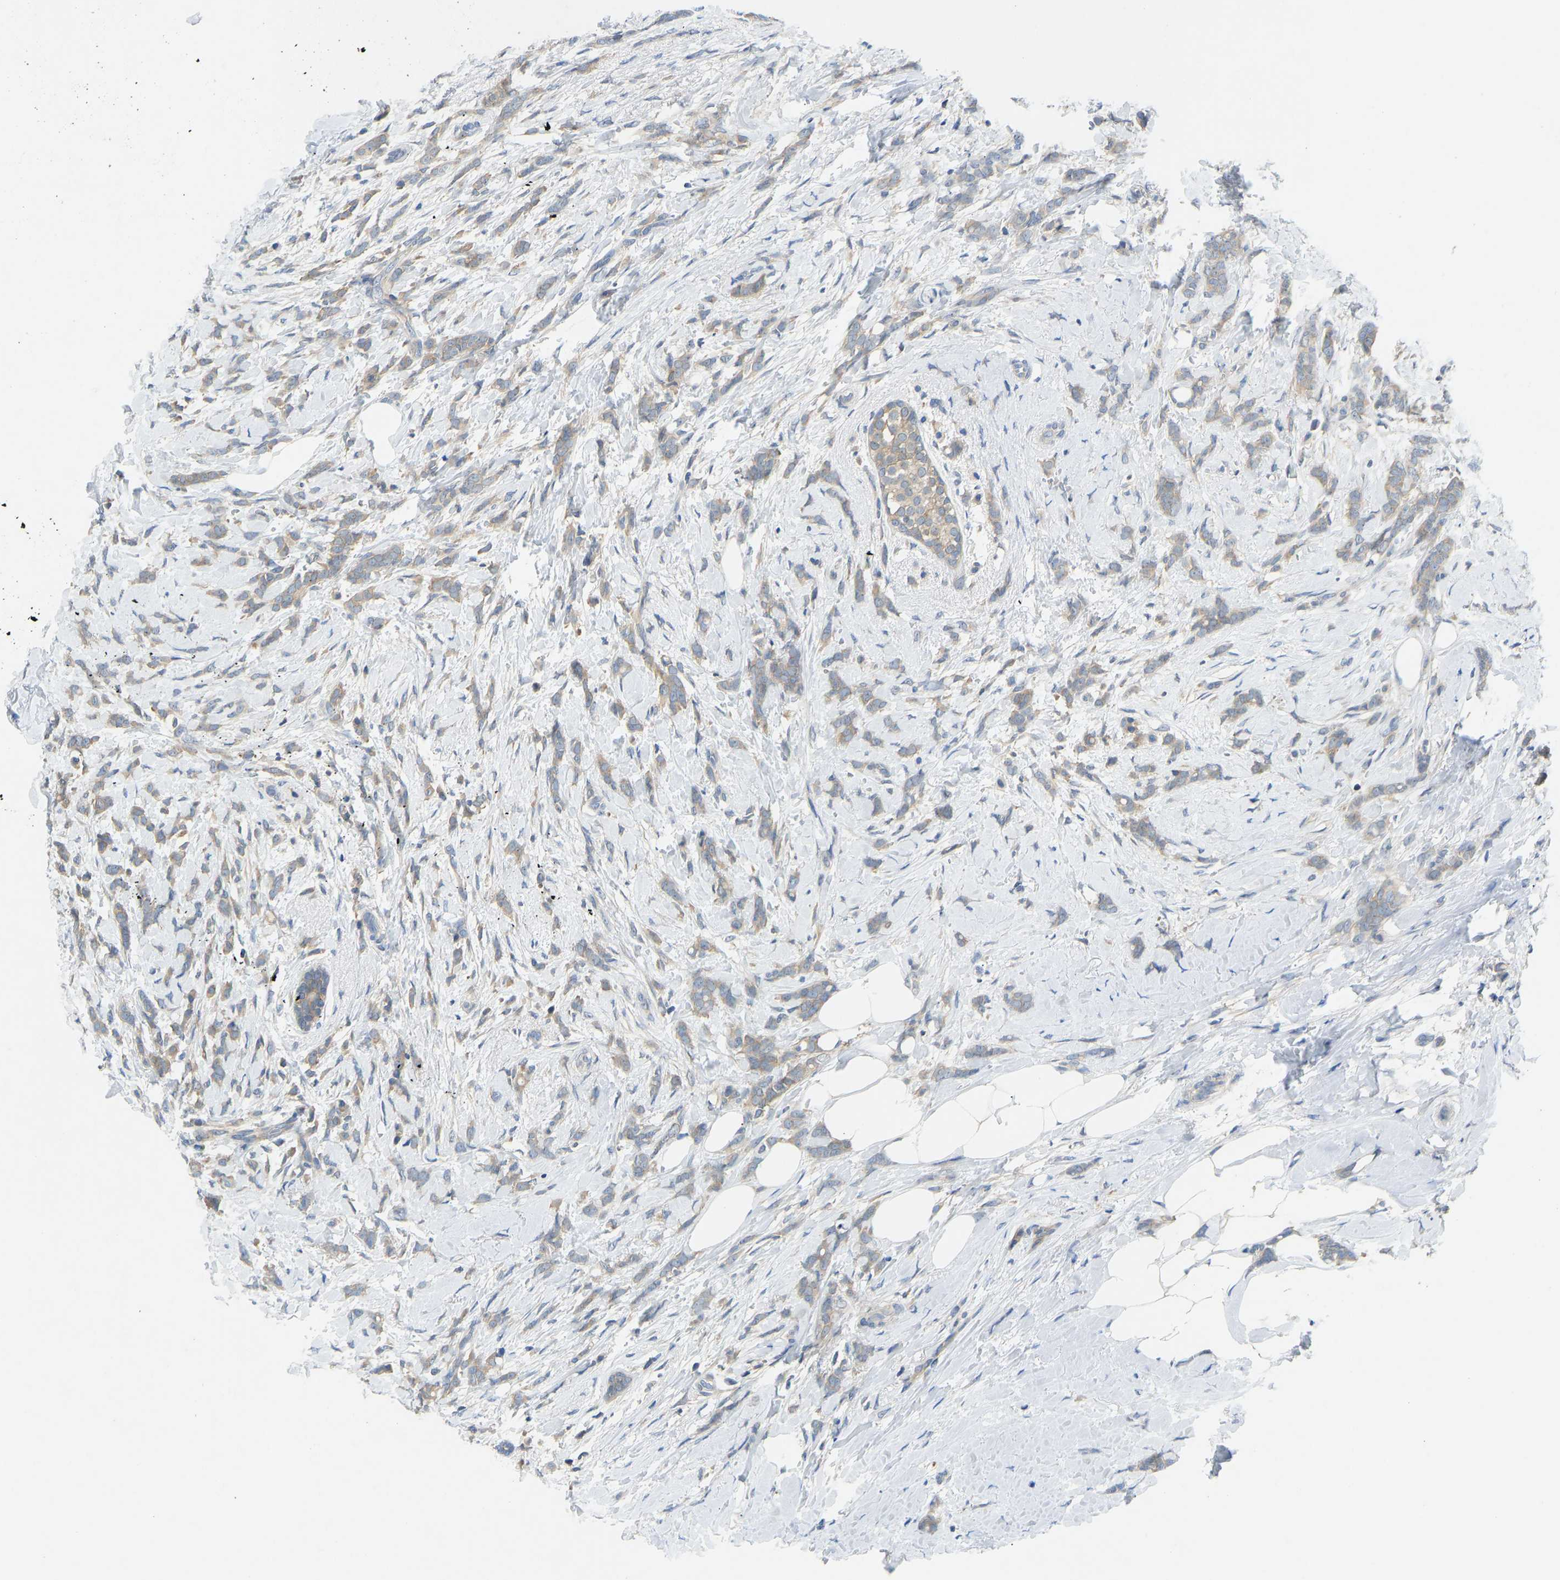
{"staining": {"intensity": "weak", "quantity": ">75%", "location": "cytoplasmic/membranous"}, "tissue": "breast cancer", "cell_type": "Tumor cells", "image_type": "cancer", "snomed": [{"axis": "morphology", "description": "Lobular carcinoma, in situ"}, {"axis": "morphology", "description": "Lobular carcinoma"}, {"axis": "topography", "description": "Breast"}], "caption": "Brown immunohistochemical staining in human breast lobular carcinoma in situ demonstrates weak cytoplasmic/membranous expression in approximately >75% of tumor cells. (Brightfield microscopy of DAB IHC at high magnification).", "gene": "NDRG3", "patient": {"sex": "female", "age": 41}}